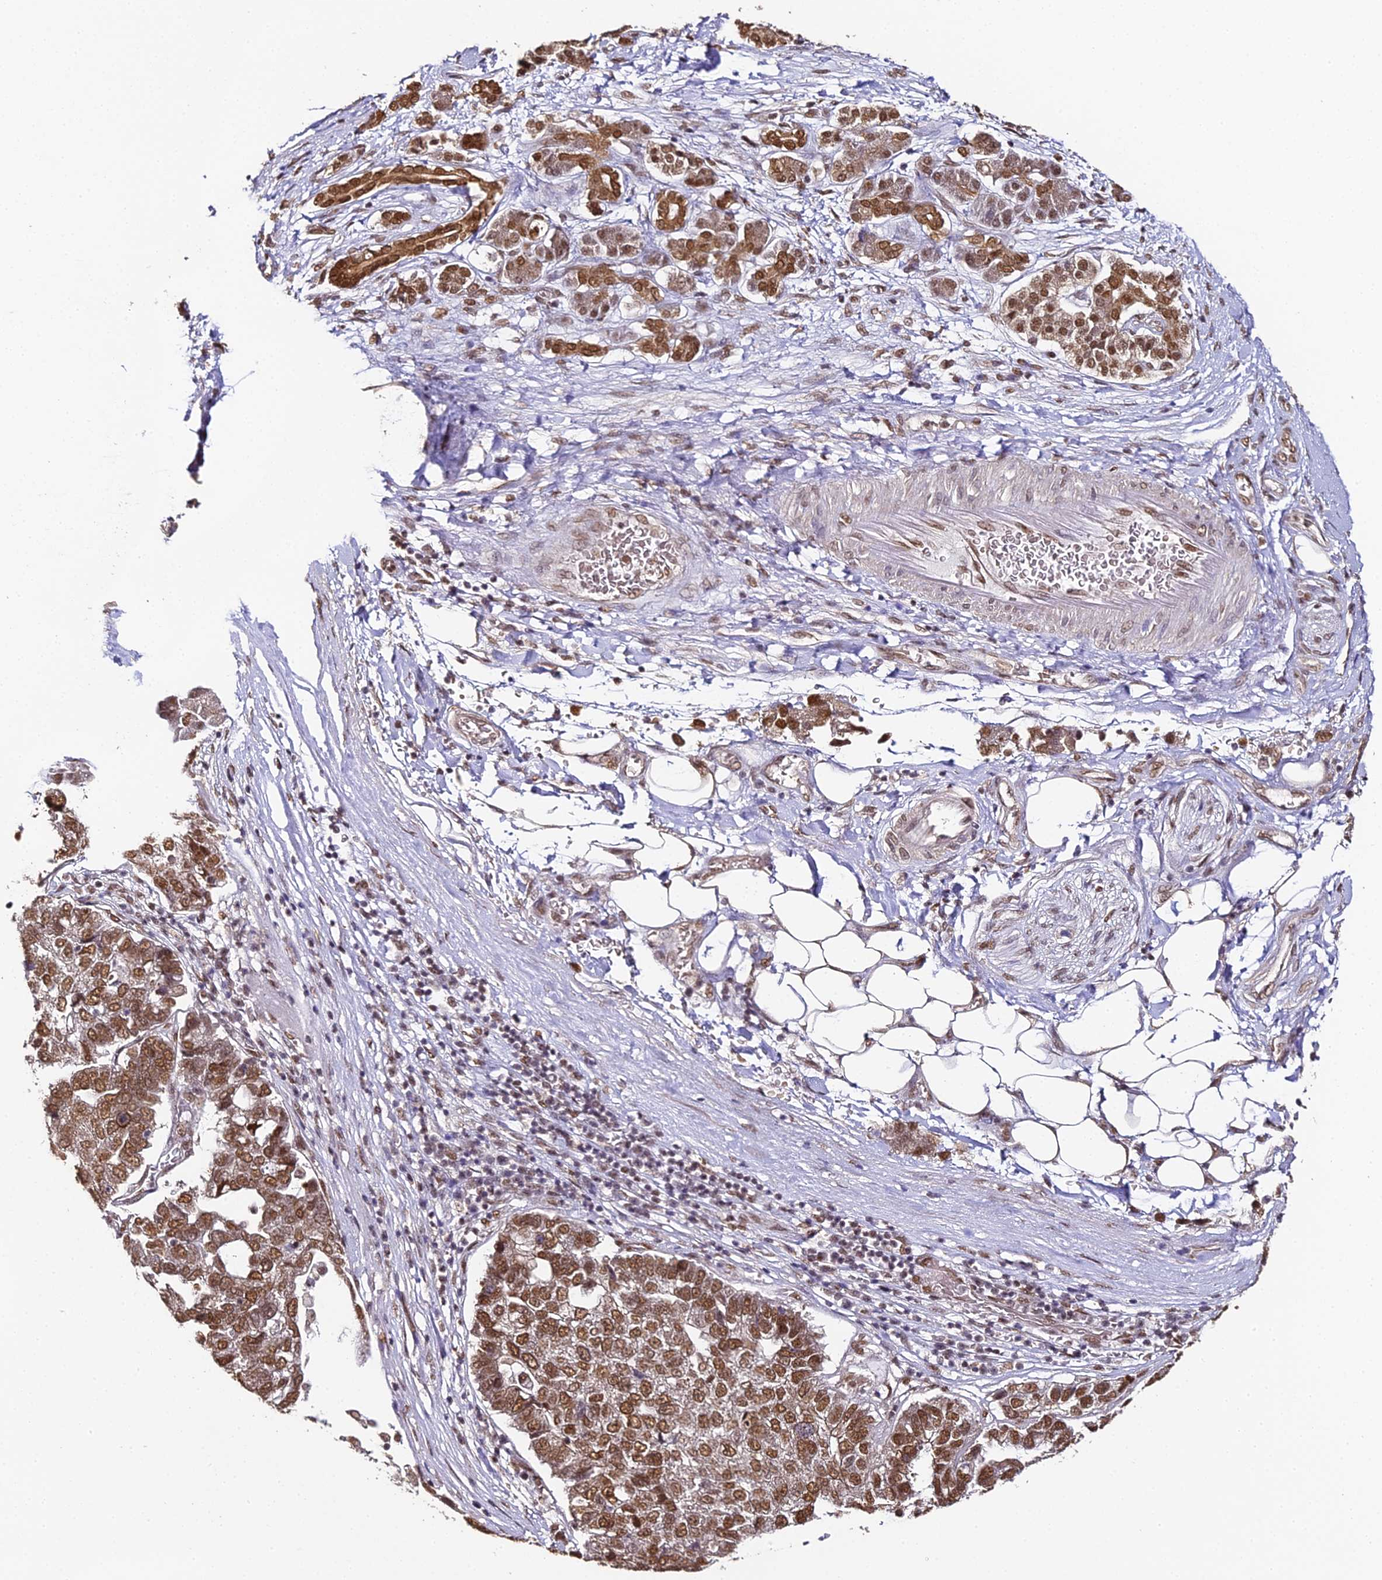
{"staining": {"intensity": "moderate", "quantity": ">75%", "location": "nuclear"}, "tissue": "pancreatic cancer", "cell_type": "Tumor cells", "image_type": "cancer", "snomed": [{"axis": "morphology", "description": "Adenocarcinoma, NOS"}, {"axis": "topography", "description": "Pancreas"}], "caption": "A brown stain labels moderate nuclear staining of a protein in pancreatic adenocarcinoma tumor cells.", "gene": "HNRNPA1", "patient": {"sex": "female", "age": 61}}